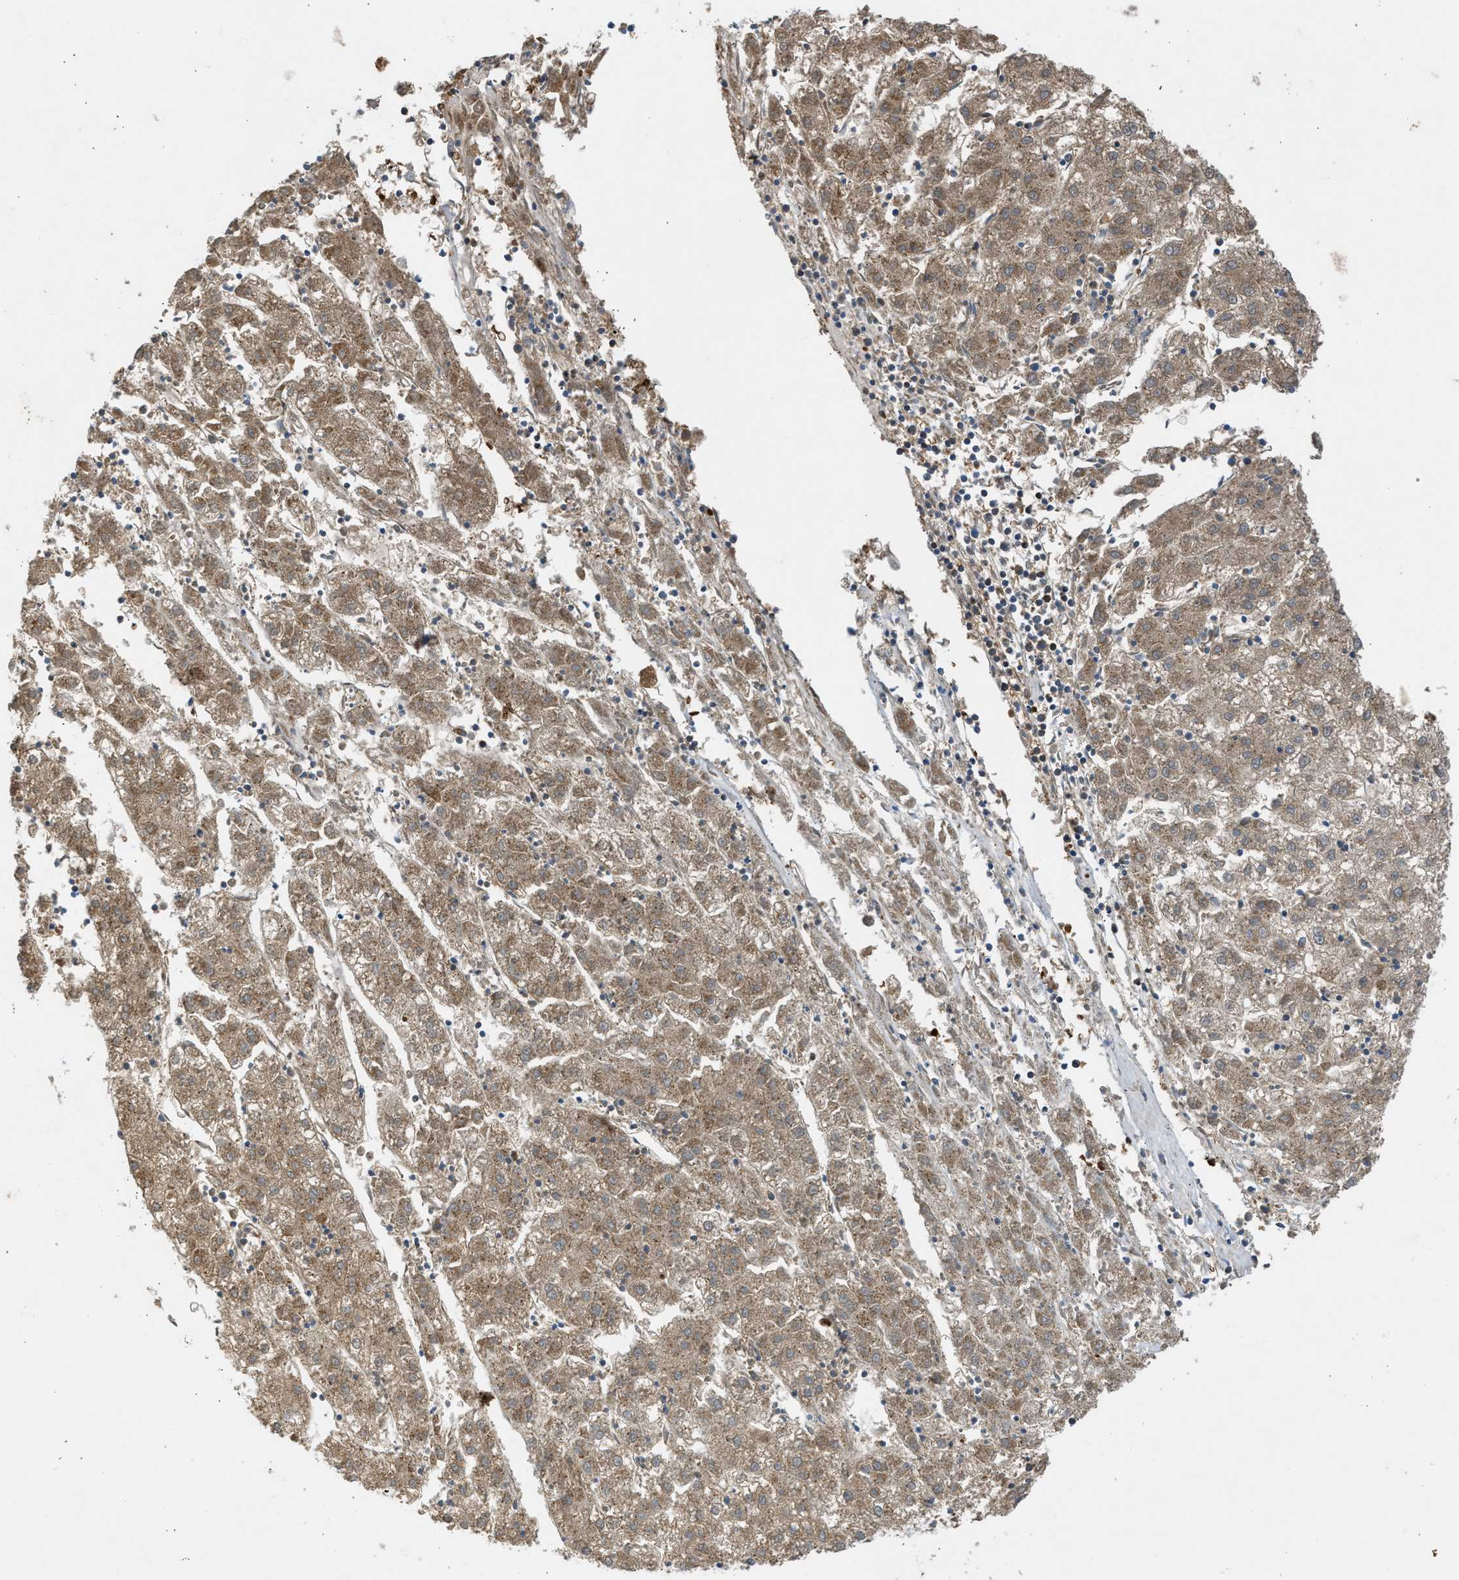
{"staining": {"intensity": "moderate", "quantity": ">75%", "location": "cytoplasmic/membranous"}, "tissue": "liver cancer", "cell_type": "Tumor cells", "image_type": "cancer", "snomed": [{"axis": "morphology", "description": "Carcinoma, Hepatocellular, NOS"}, {"axis": "topography", "description": "Liver"}], "caption": "A photomicrograph of human liver cancer stained for a protein exhibits moderate cytoplasmic/membranous brown staining in tumor cells. (DAB (3,3'-diaminobenzidine) IHC with brightfield microscopy, high magnification).", "gene": "MAPK7", "patient": {"sex": "male", "age": 72}}